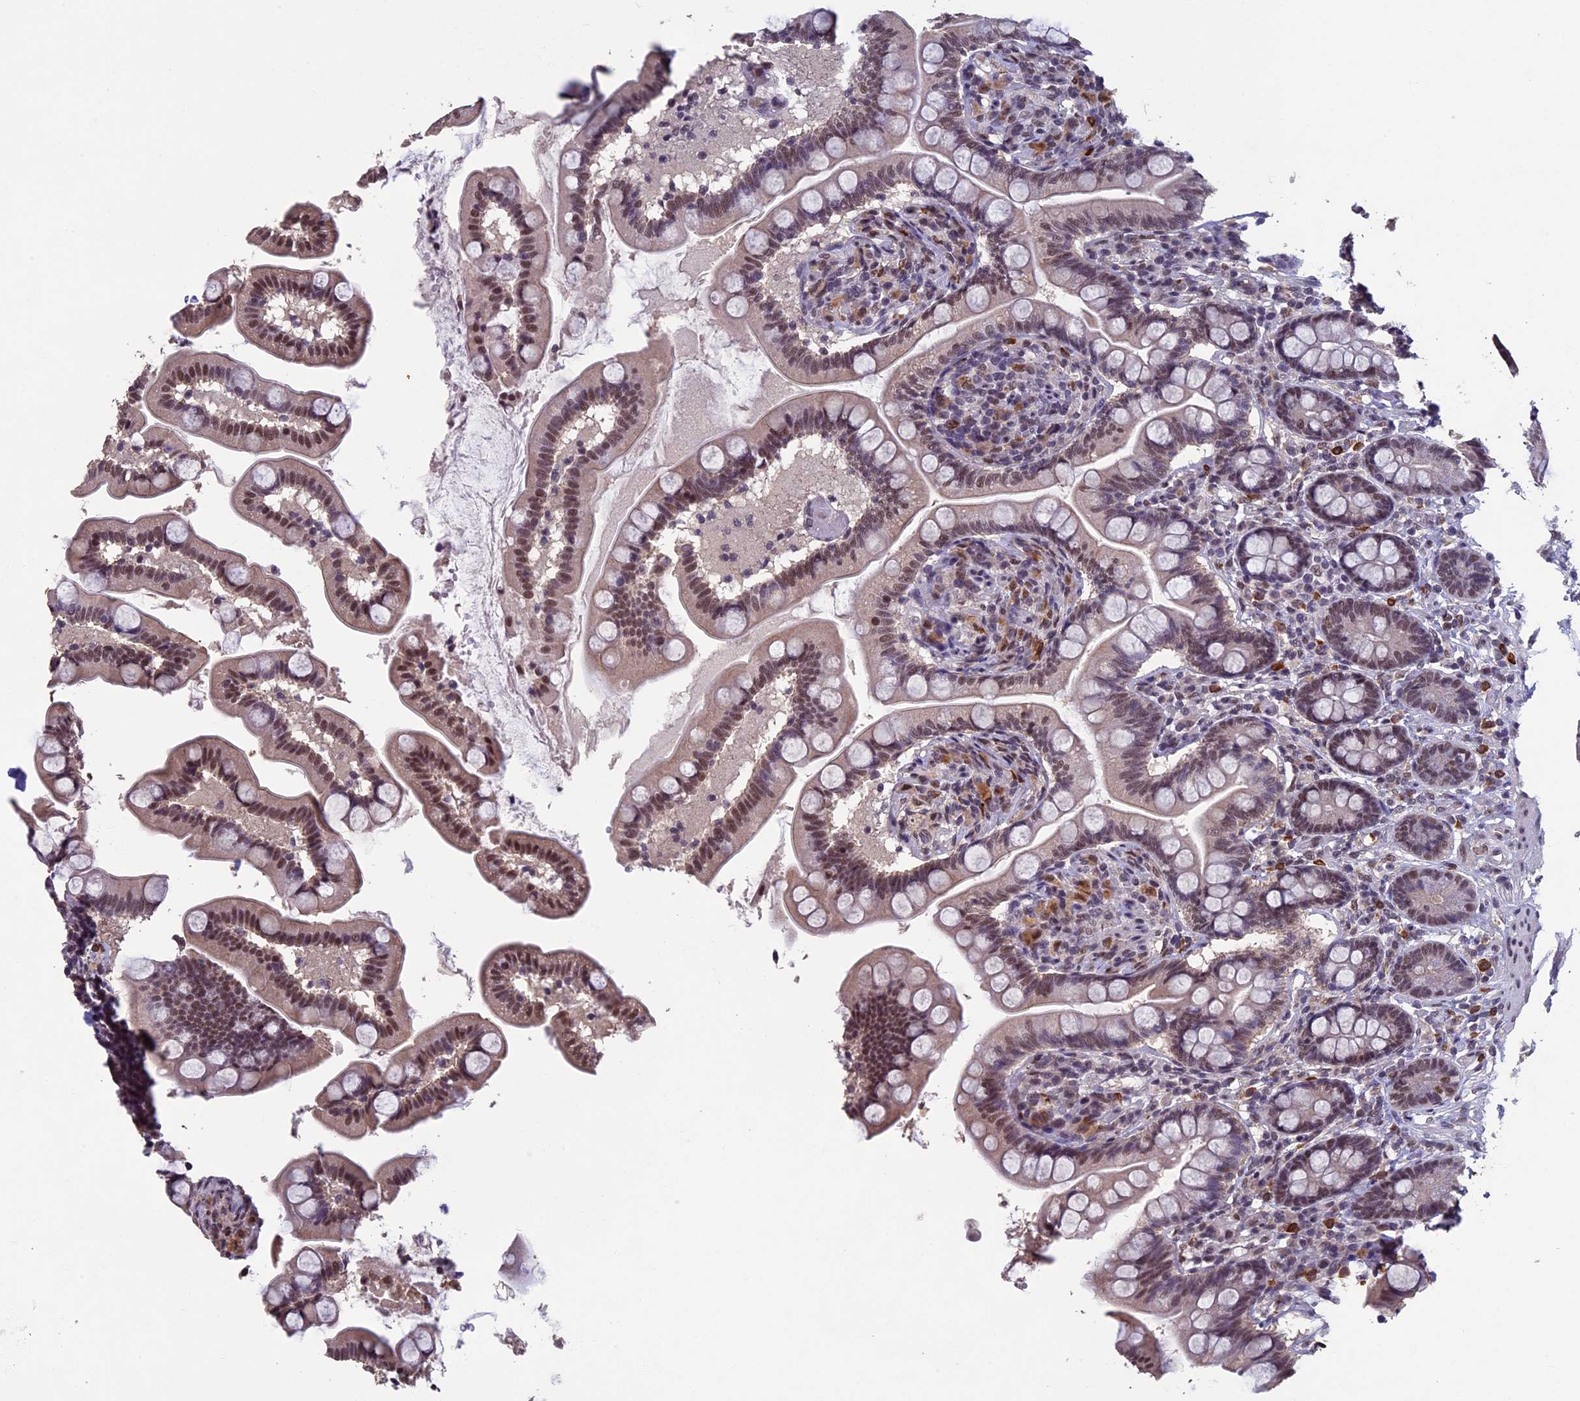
{"staining": {"intensity": "moderate", "quantity": ">75%", "location": "nuclear"}, "tissue": "small intestine", "cell_type": "Glandular cells", "image_type": "normal", "snomed": [{"axis": "morphology", "description": "Normal tissue, NOS"}, {"axis": "topography", "description": "Small intestine"}], "caption": "Human small intestine stained for a protein (brown) reveals moderate nuclear positive positivity in approximately >75% of glandular cells.", "gene": "RNF40", "patient": {"sex": "female", "age": 64}}